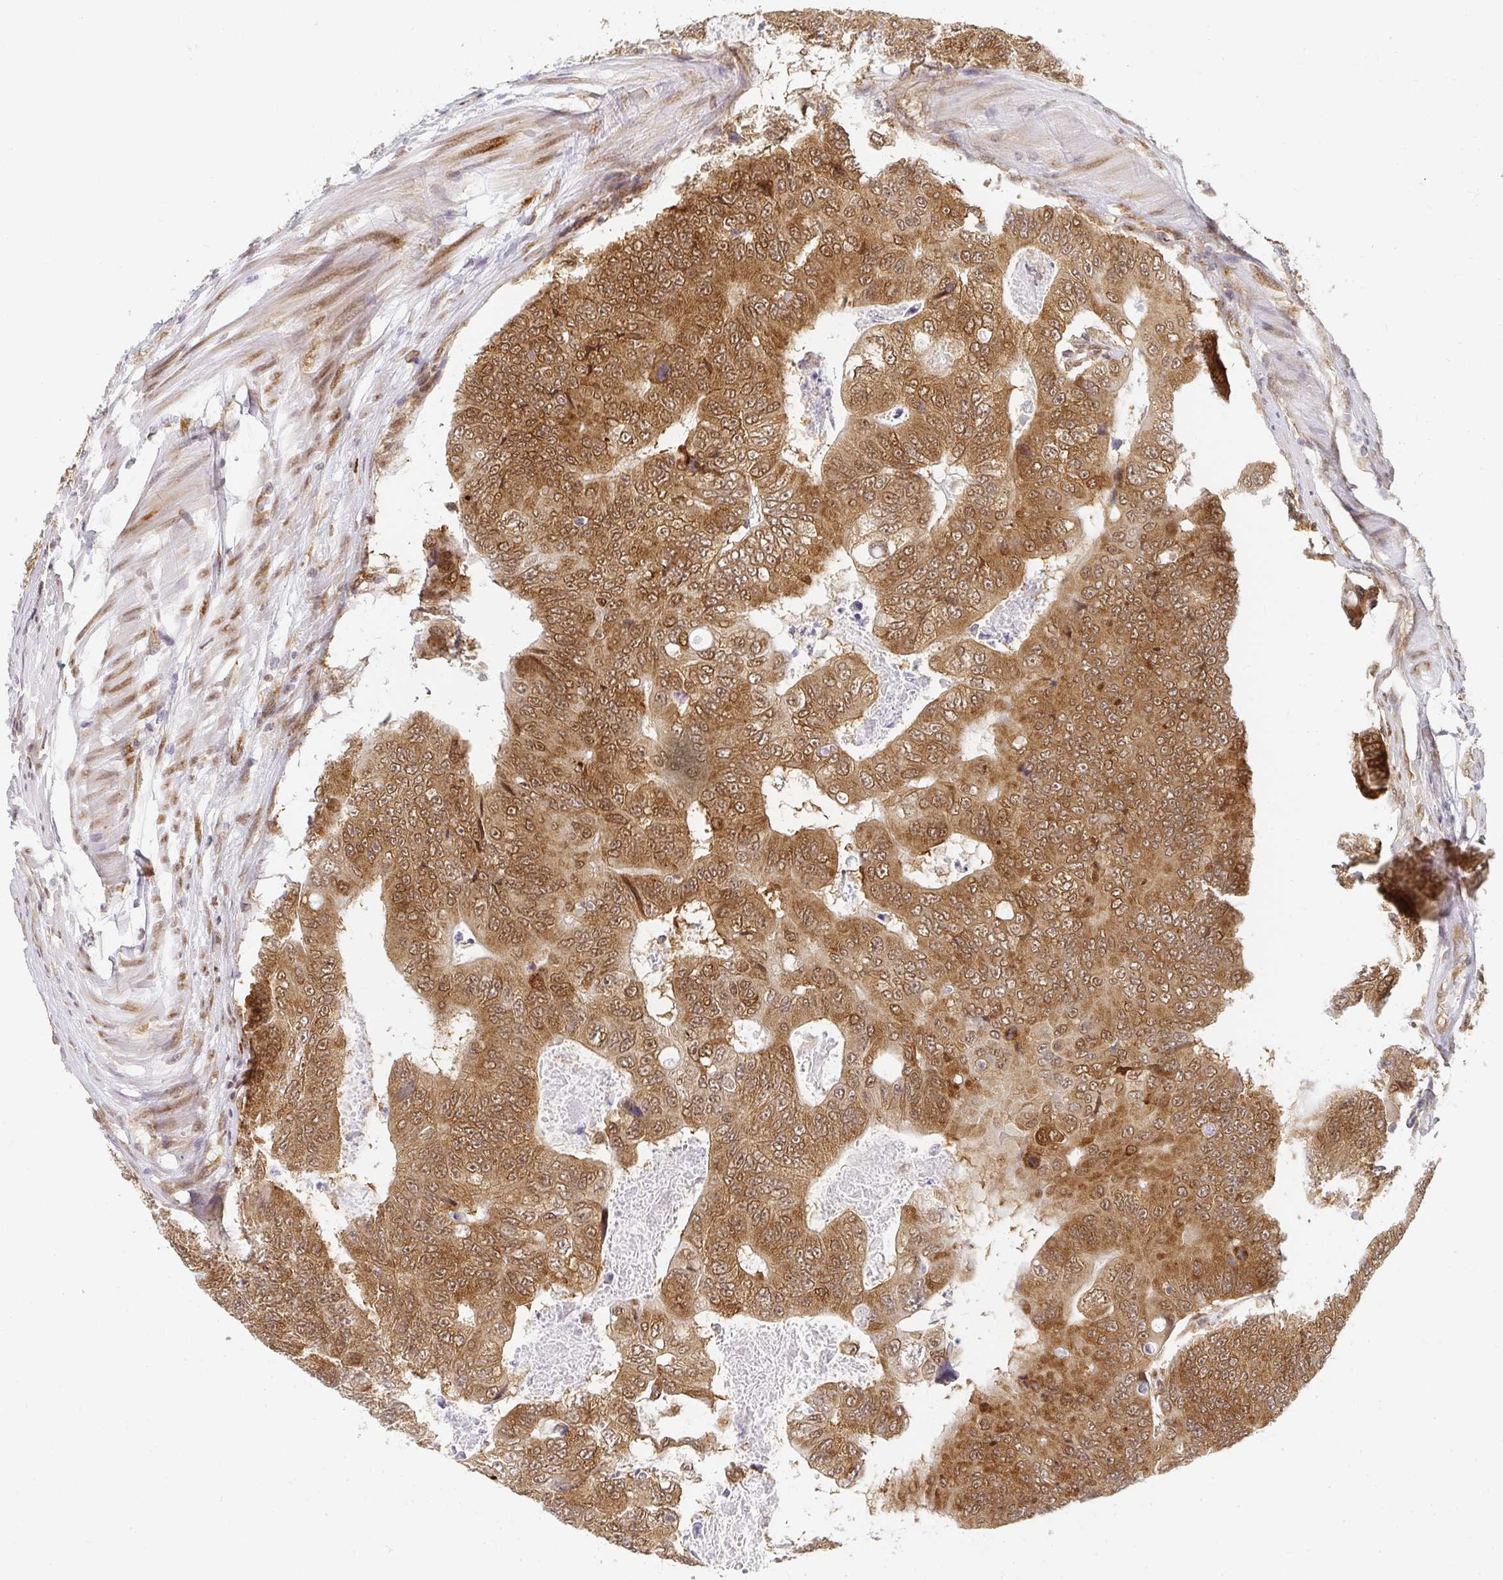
{"staining": {"intensity": "moderate", "quantity": ">75%", "location": "cytoplasmic/membranous,nuclear"}, "tissue": "colorectal cancer", "cell_type": "Tumor cells", "image_type": "cancer", "snomed": [{"axis": "morphology", "description": "Adenocarcinoma, NOS"}, {"axis": "topography", "description": "Colon"}], "caption": "Immunohistochemical staining of colorectal adenocarcinoma shows moderate cytoplasmic/membranous and nuclear protein staining in about >75% of tumor cells.", "gene": "SYNCRIP", "patient": {"sex": "female", "age": 48}}